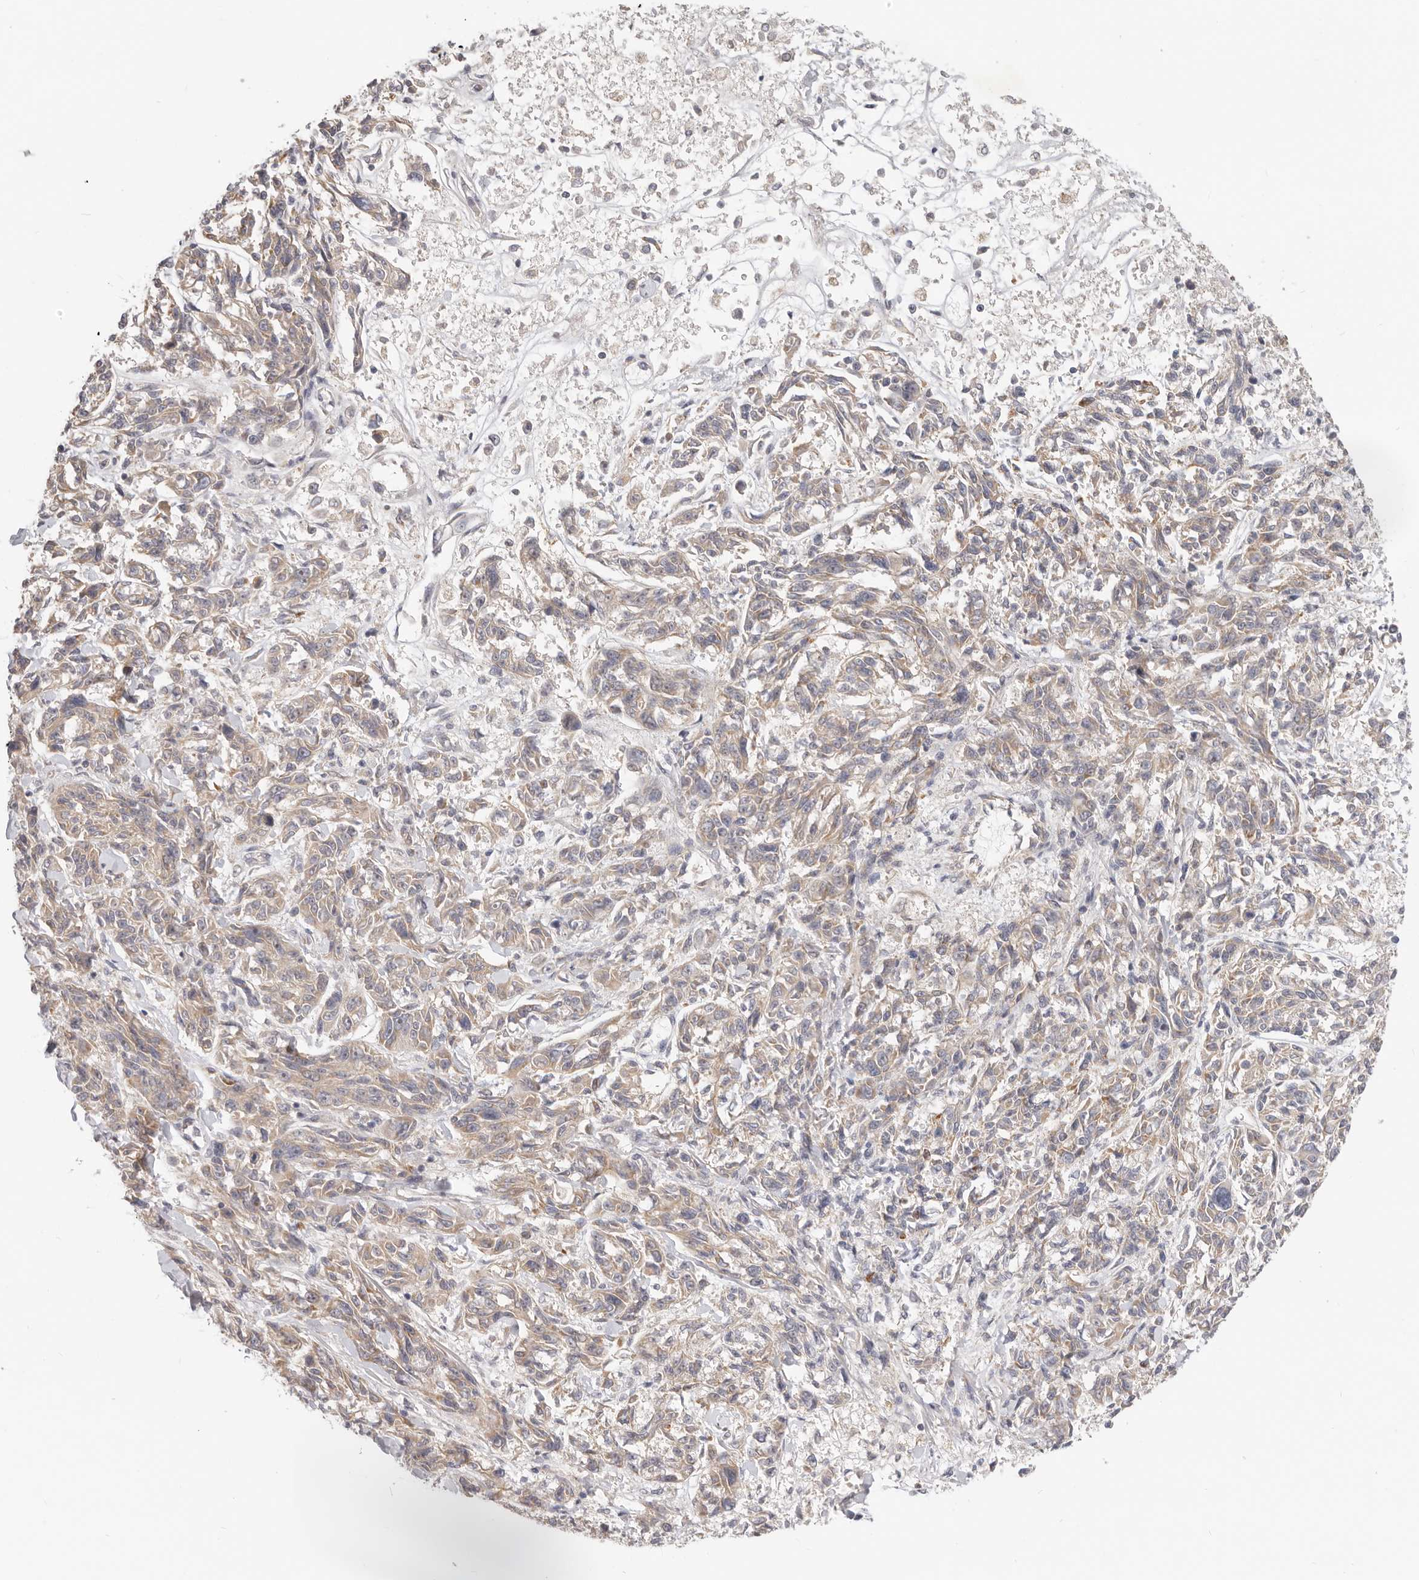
{"staining": {"intensity": "weak", "quantity": "25%-75%", "location": "cytoplasmic/membranous"}, "tissue": "melanoma", "cell_type": "Tumor cells", "image_type": "cancer", "snomed": [{"axis": "morphology", "description": "Malignant melanoma, NOS"}, {"axis": "topography", "description": "Skin"}], "caption": "The micrograph exhibits immunohistochemical staining of melanoma. There is weak cytoplasmic/membranous expression is present in approximately 25%-75% of tumor cells.", "gene": "TFB2M", "patient": {"sex": "male", "age": 53}}